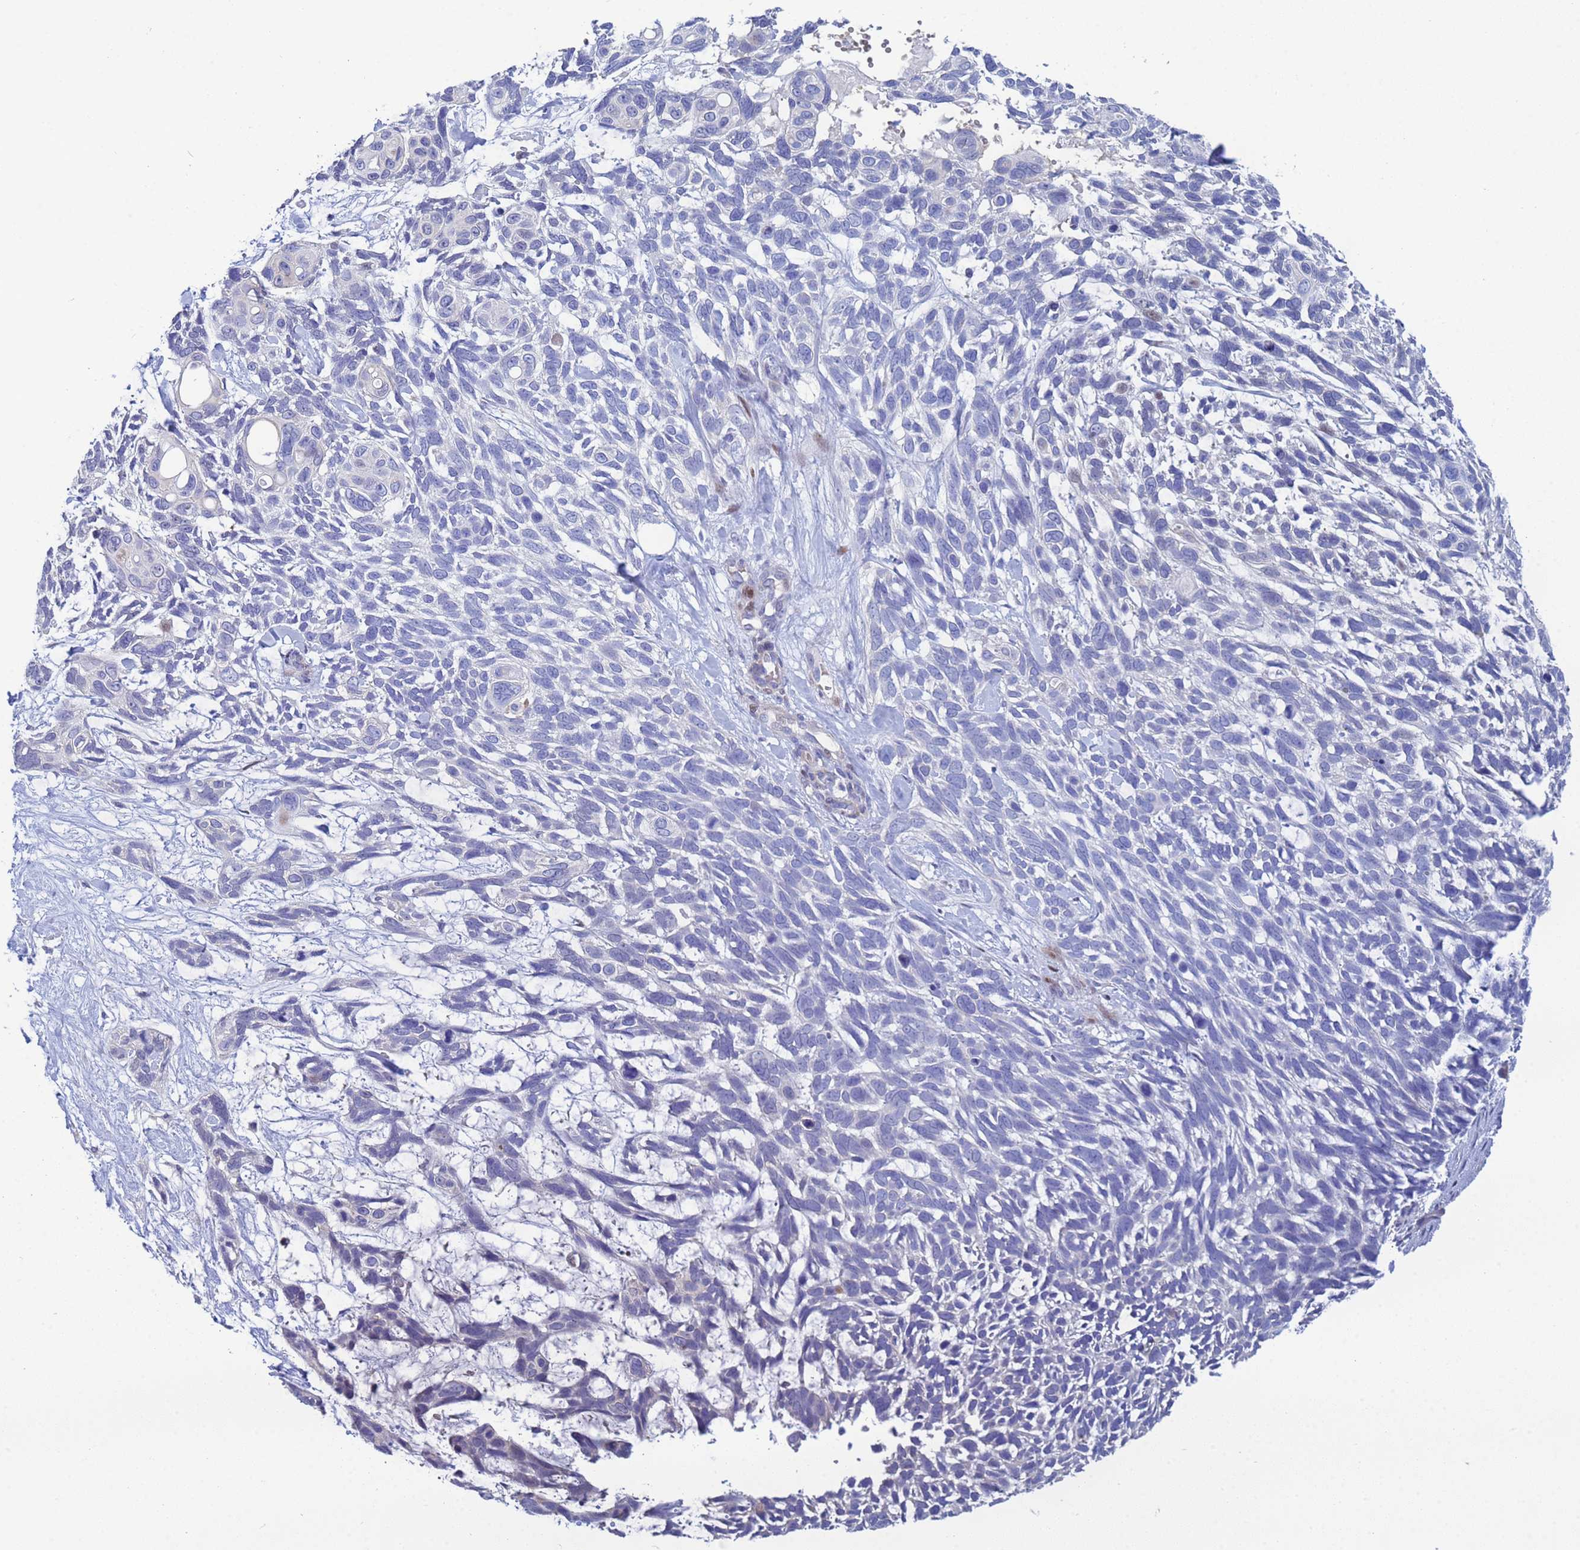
{"staining": {"intensity": "negative", "quantity": "none", "location": "none"}, "tissue": "skin cancer", "cell_type": "Tumor cells", "image_type": "cancer", "snomed": [{"axis": "morphology", "description": "Basal cell carcinoma"}, {"axis": "topography", "description": "Skin"}], "caption": "DAB (3,3'-diaminobenzidine) immunohistochemical staining of human basal cell carcinoma (skin) reveals no significant positivity in tumor cells.", "gene": "PPP6R1", "patient": {"sex": "male", "age": 88}}